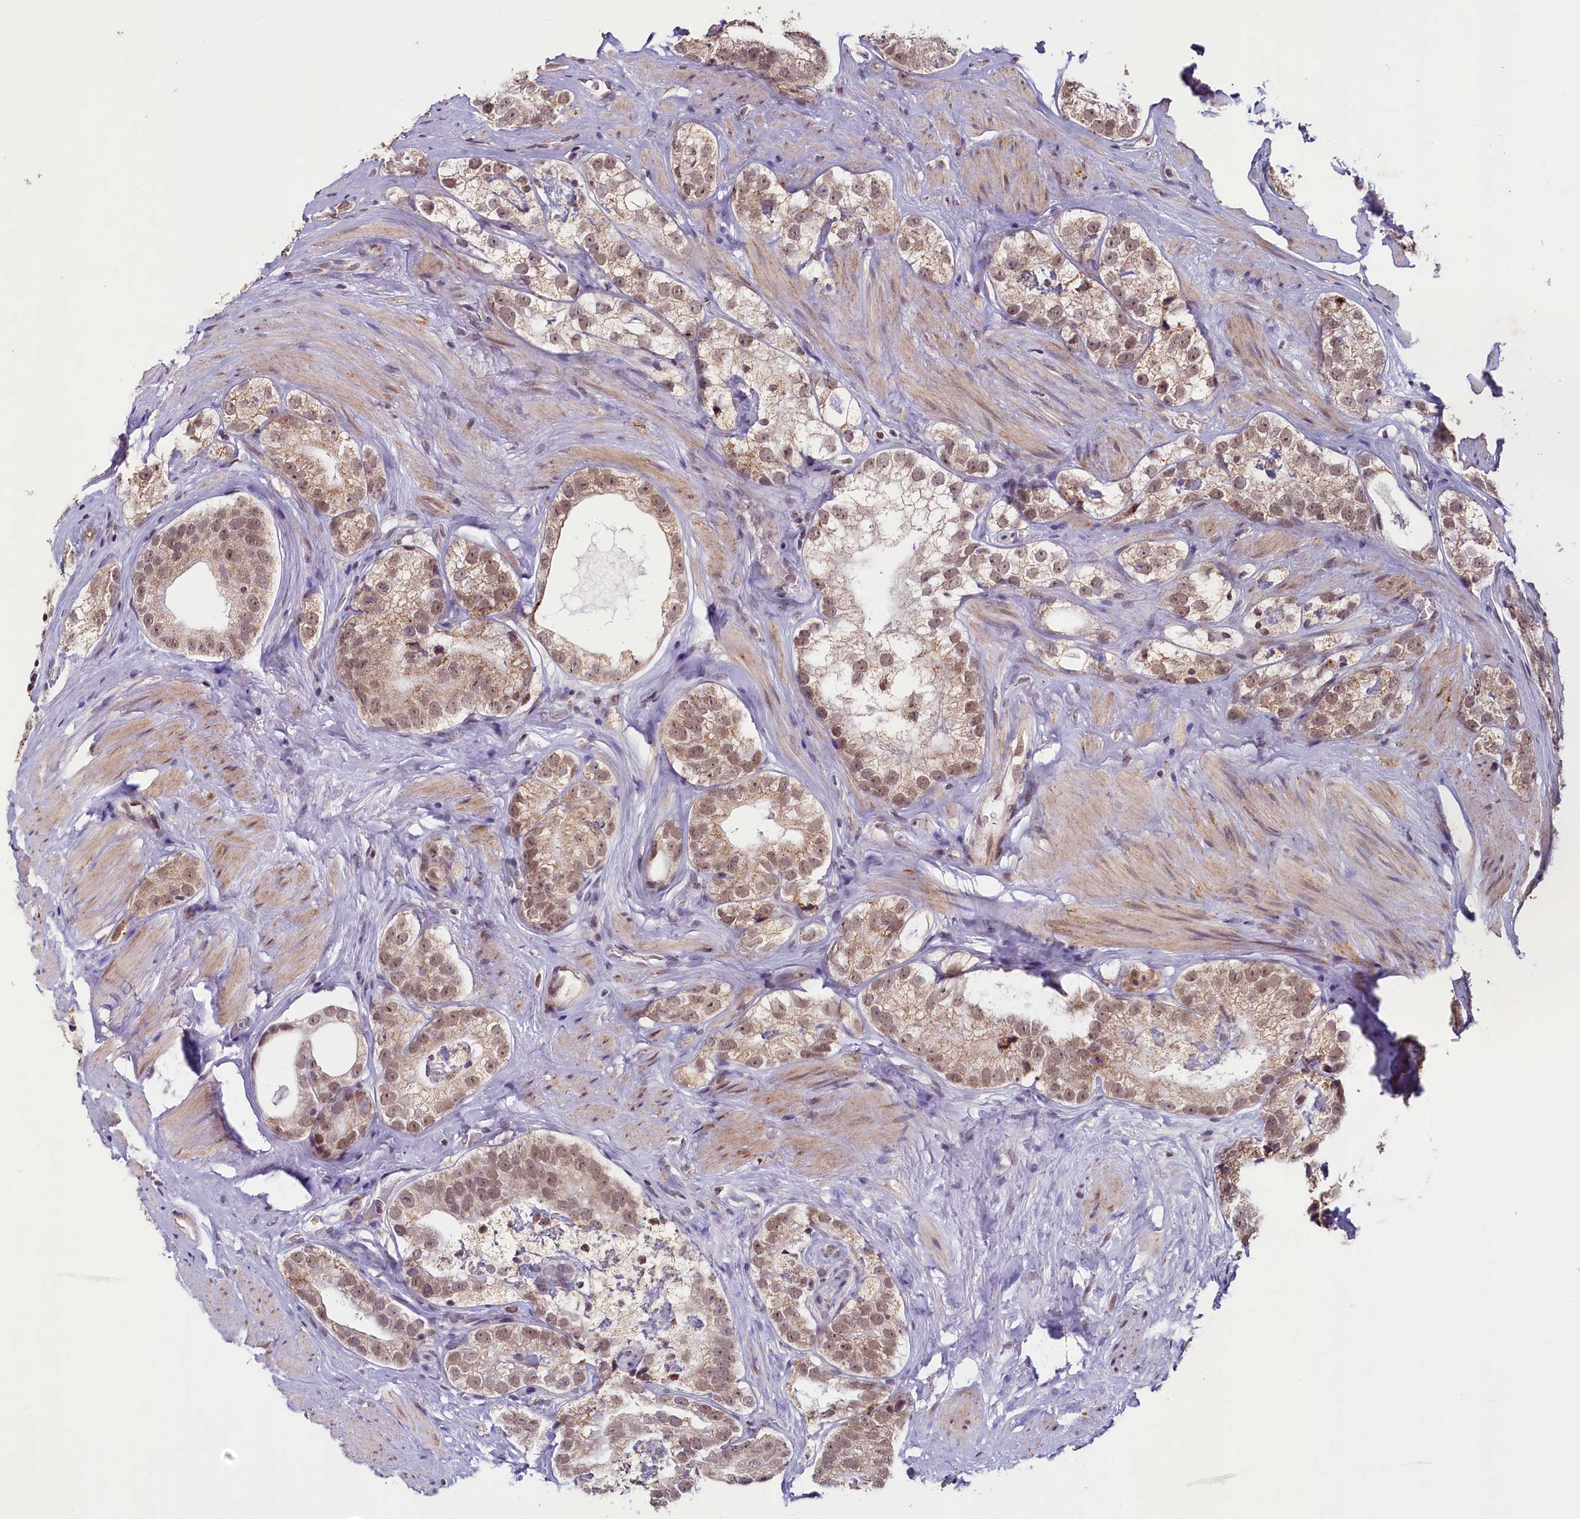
{"staining": {"intensity": "moderate", "quantity": ">75%", "location": "cytoplasmic/membranous,nuclear"}, "tissue": "prostate cancer", "cell_type": "Tumor cells", "image_type": "cancer", "snomed": [{"axis": "morphology", "description": "Adenocarcinoma, High grade"}, {"axis": "topography", "description": "Prostate"}], "caption": "Approximately >75% of tumor cells in high-grade adenocarcinoma (prostate) reveal moderate cytoplasmic/membranous and nuclear protein expression as visualized by brown immunohistochemical staining.", "gene": "PDE6D", "patient": {"sex": "male", "age": 56}}